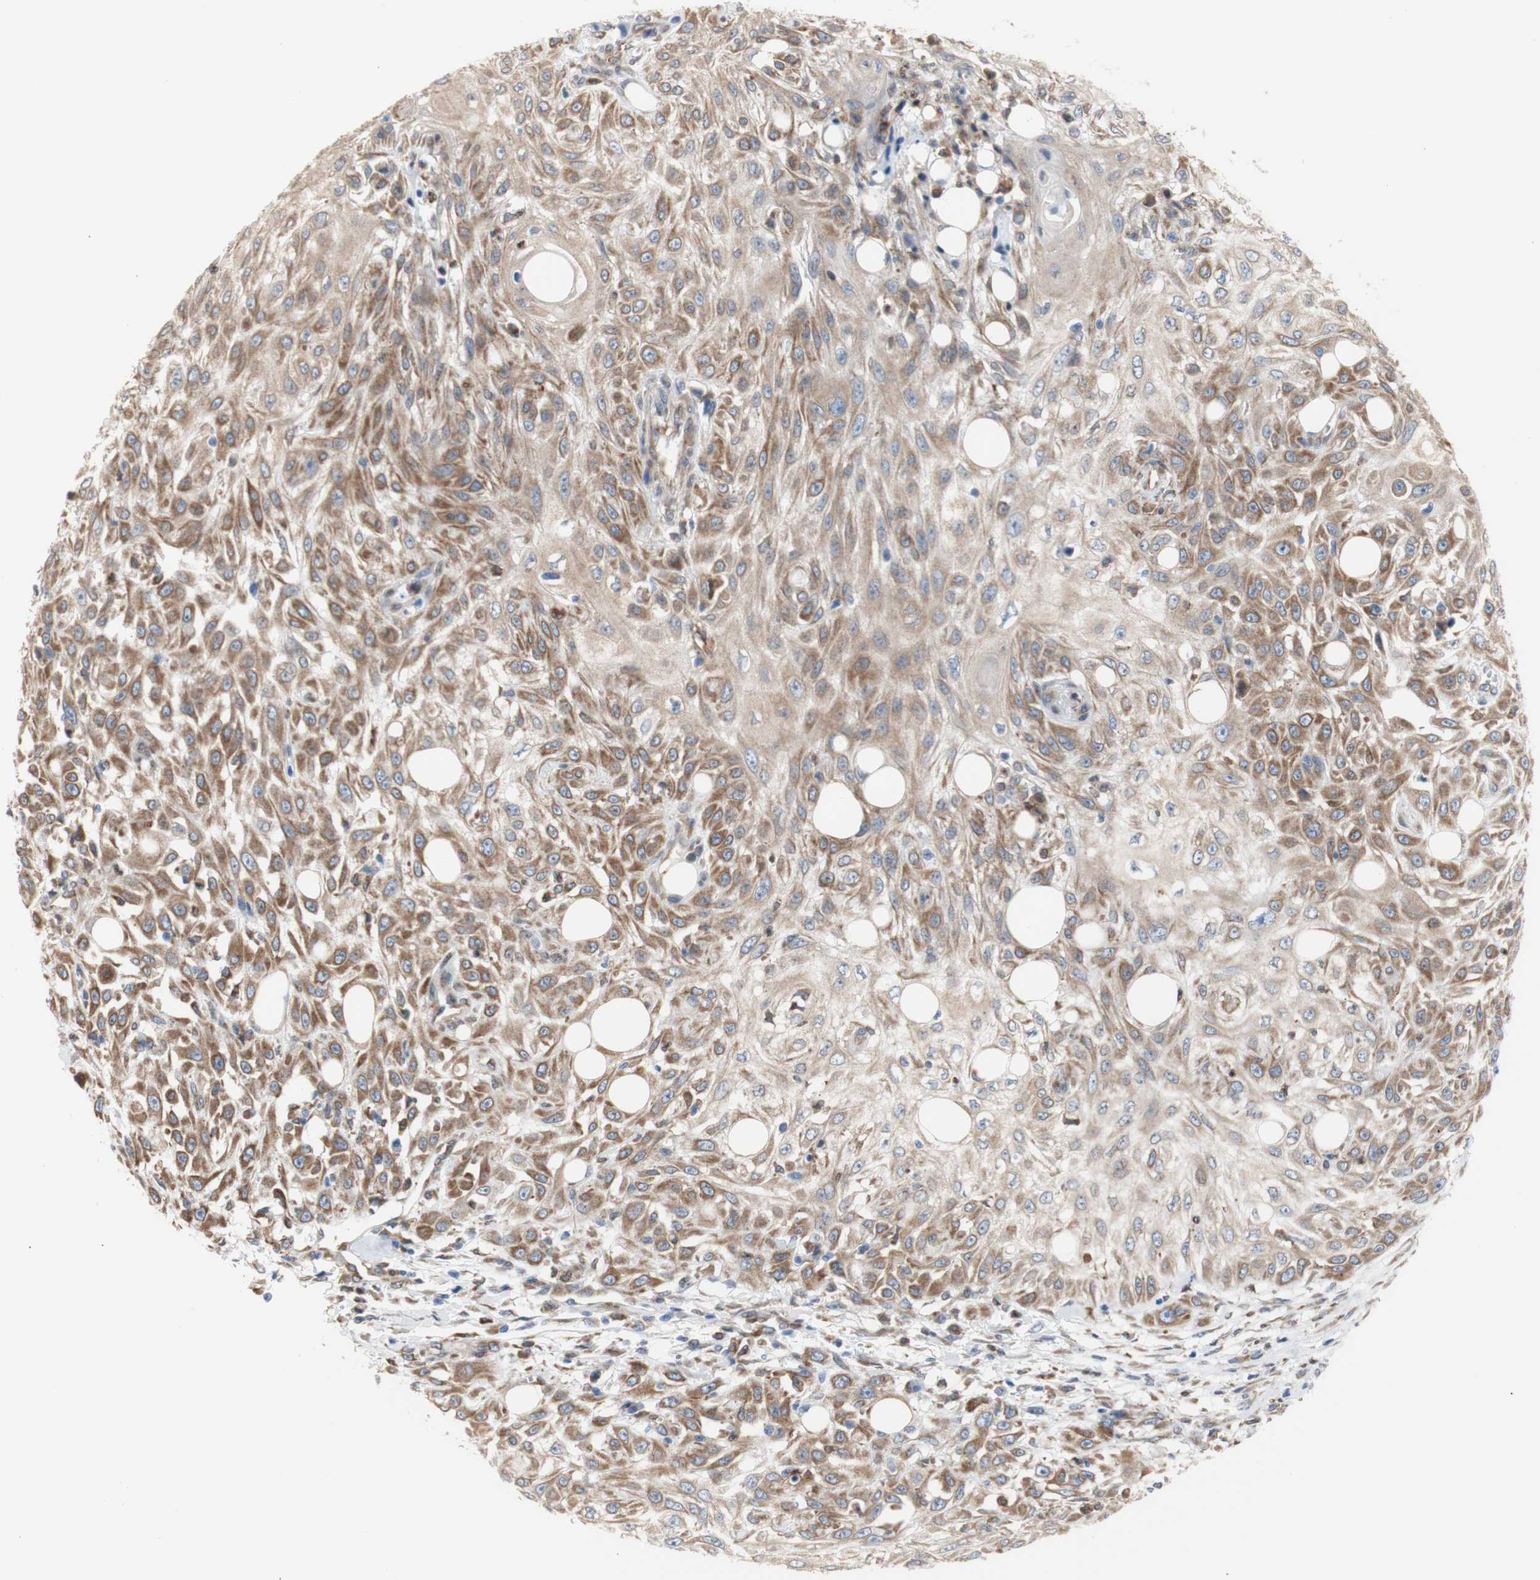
{"staining": {"intensity": "moderate", "quantity": ">75%", "location": "cytoplasmic/membranous"}, "tissue": "skin cancer", "cell_type": "Tumor cells", "image_type": "cancer", "snomed": [{"axis": "morphology", "description": "Squamous cell carcinoma, NOS"}, {"axis": "topography", "description": "Skin"}], "caption": "Immunohistochemical staining of squamous cell carcinoma (skin) reveals moderate cytoplasmic/membranous protein positivity in approximately >75% of tumor cells. The protein of interest is stained brown, and the nuclei are stained in blue (DAB (3,3'-diaminobenzidine) IHC with brightfield microscopy, high magnification).", "gene": "ERLIN1", "patient": {"sex": "male", "age": 75}}